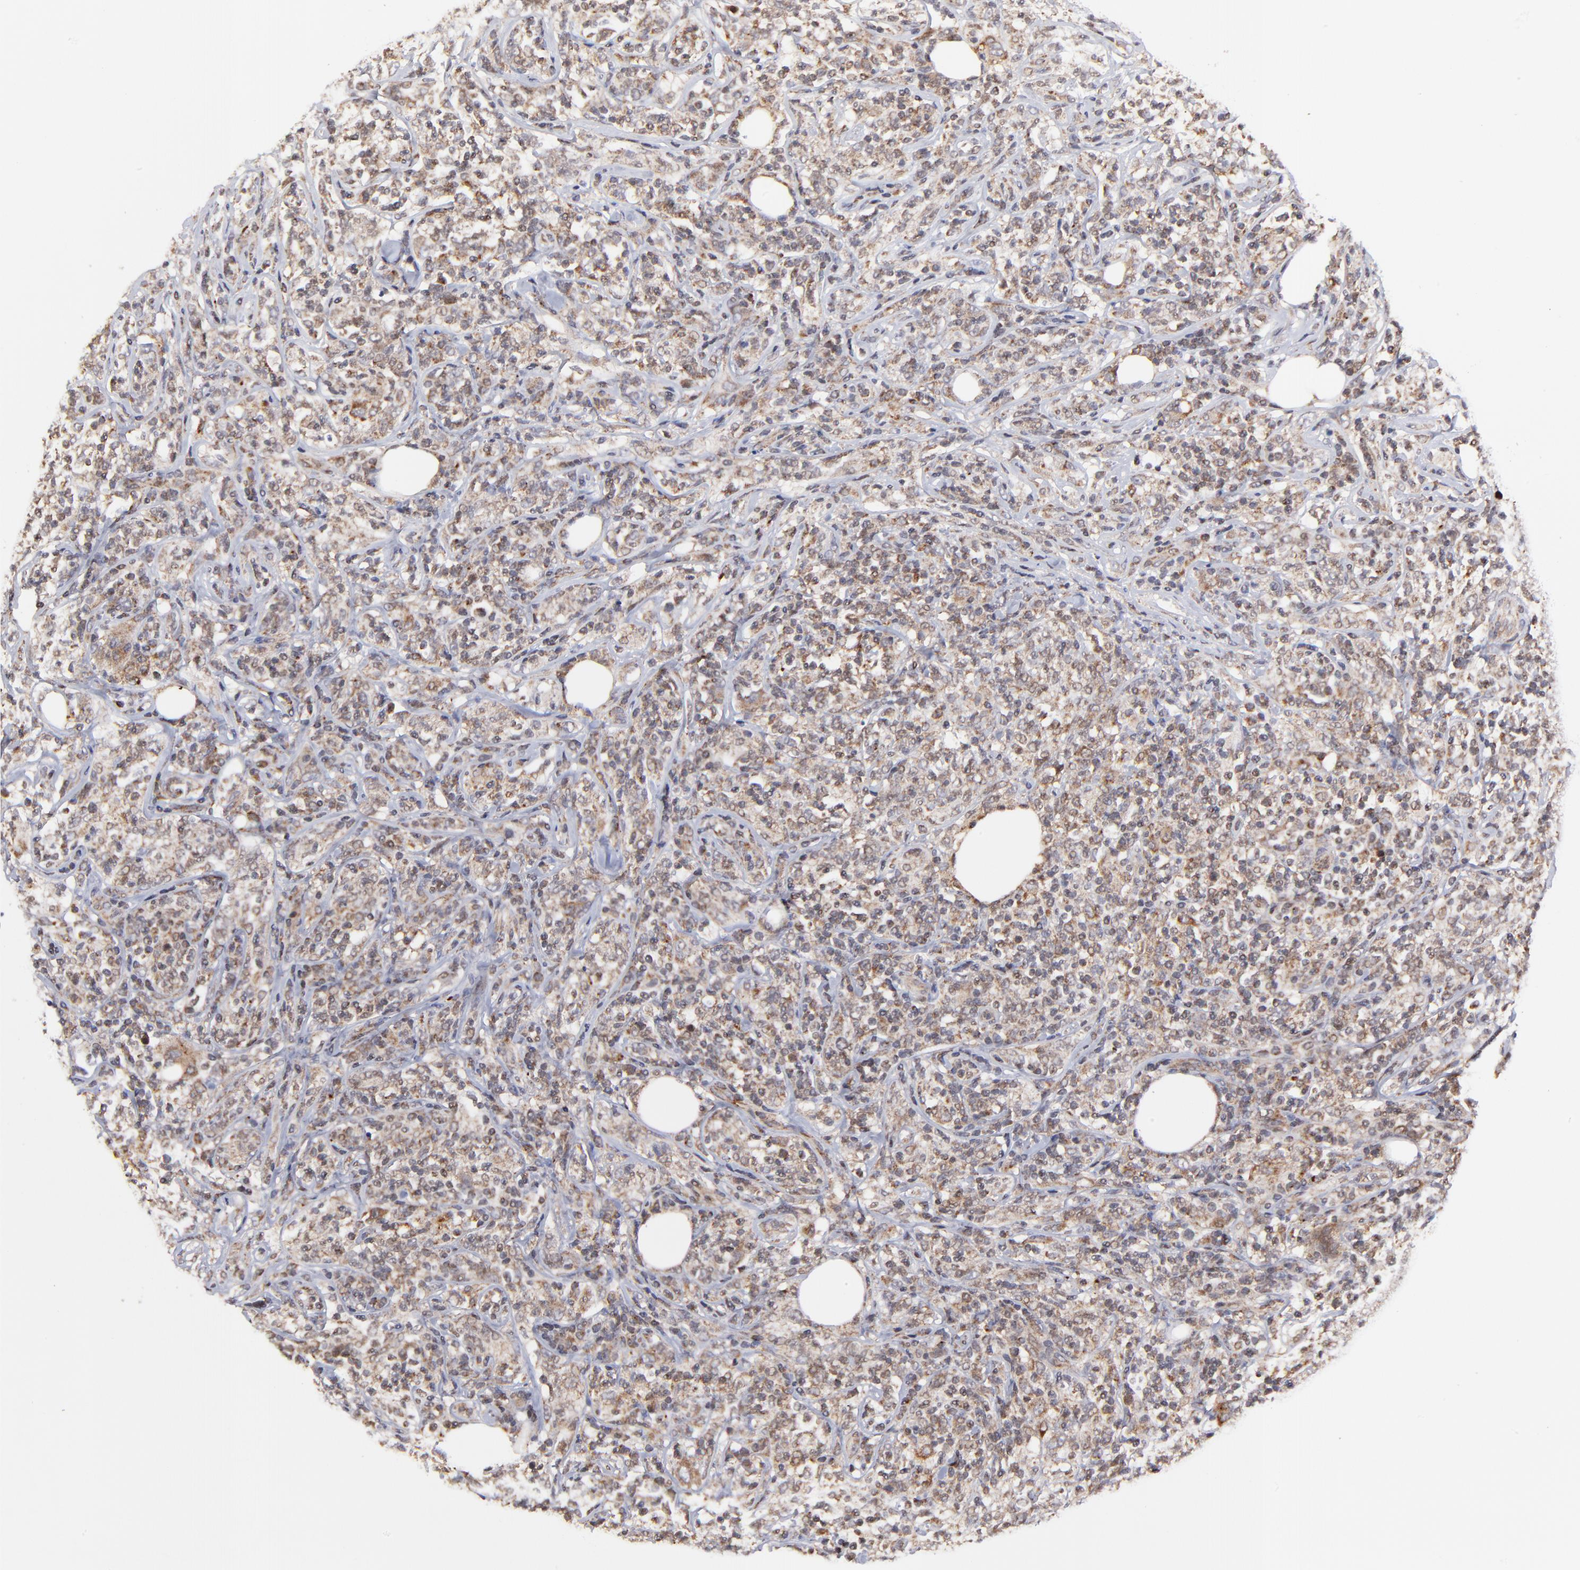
{"staining": {"intensity": "moderate", "quantity": "<25%", "location": "cytoplasmic/membranous"}, "tissue": "lymphoma", "cell_type": "Tumor cells", "image_type": "cancer", "snomed": [{"axis": "morphology", "description": "Malignant lymphoma, non-Hodgkin's type, High grade"}, {"axis": "topography", "description": "Lymph node"}], "caption": "Tumor cells display moderate cytoplasmic/membranous expression in approximately <25% of cells in malignant lymphoma, non-Hodgkin's type (high-grade).", "gene": "MAP2K7", "patient": {"sex": "female", "age": 84}}